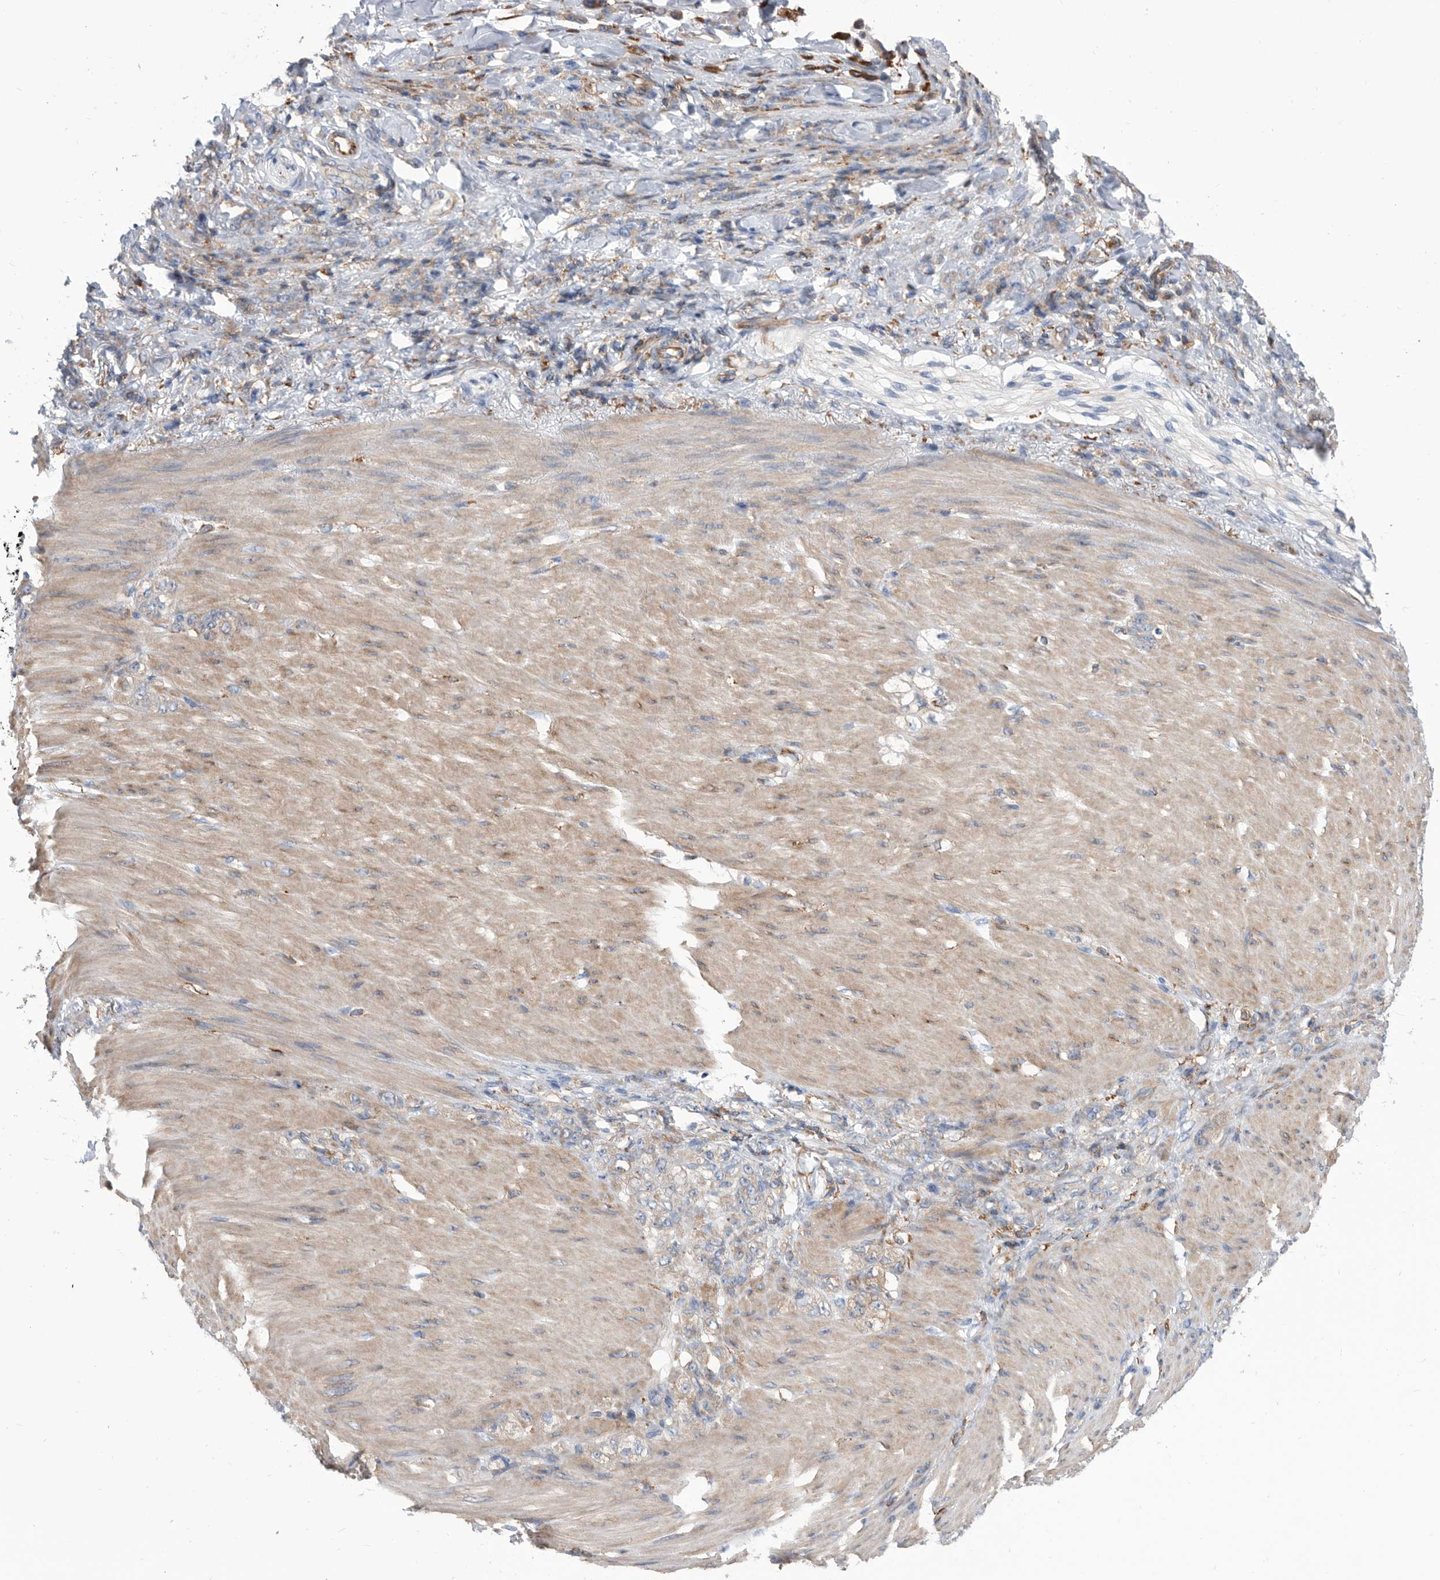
{"staining": {"intensity": "negative", "quantity": "none", "location": "none"}, "tissue": "stomach cancer", "cell_type": "Tumor cells", "image_type": "cancer", "snomed": [{"axis": "morphology", "description": "Normal tissue, NOS"}, {"axis": "morphology", "description": "Adenocarcinoma, NOS"}, {"axis": "topography", "description": "Stomach"}], "caption": "The micrograph exhibits no significant expression in tumor cells of adenocarcinoma (stomach).", "gene": "SMG7", "patient": {"sex": "male", "age": 82}}